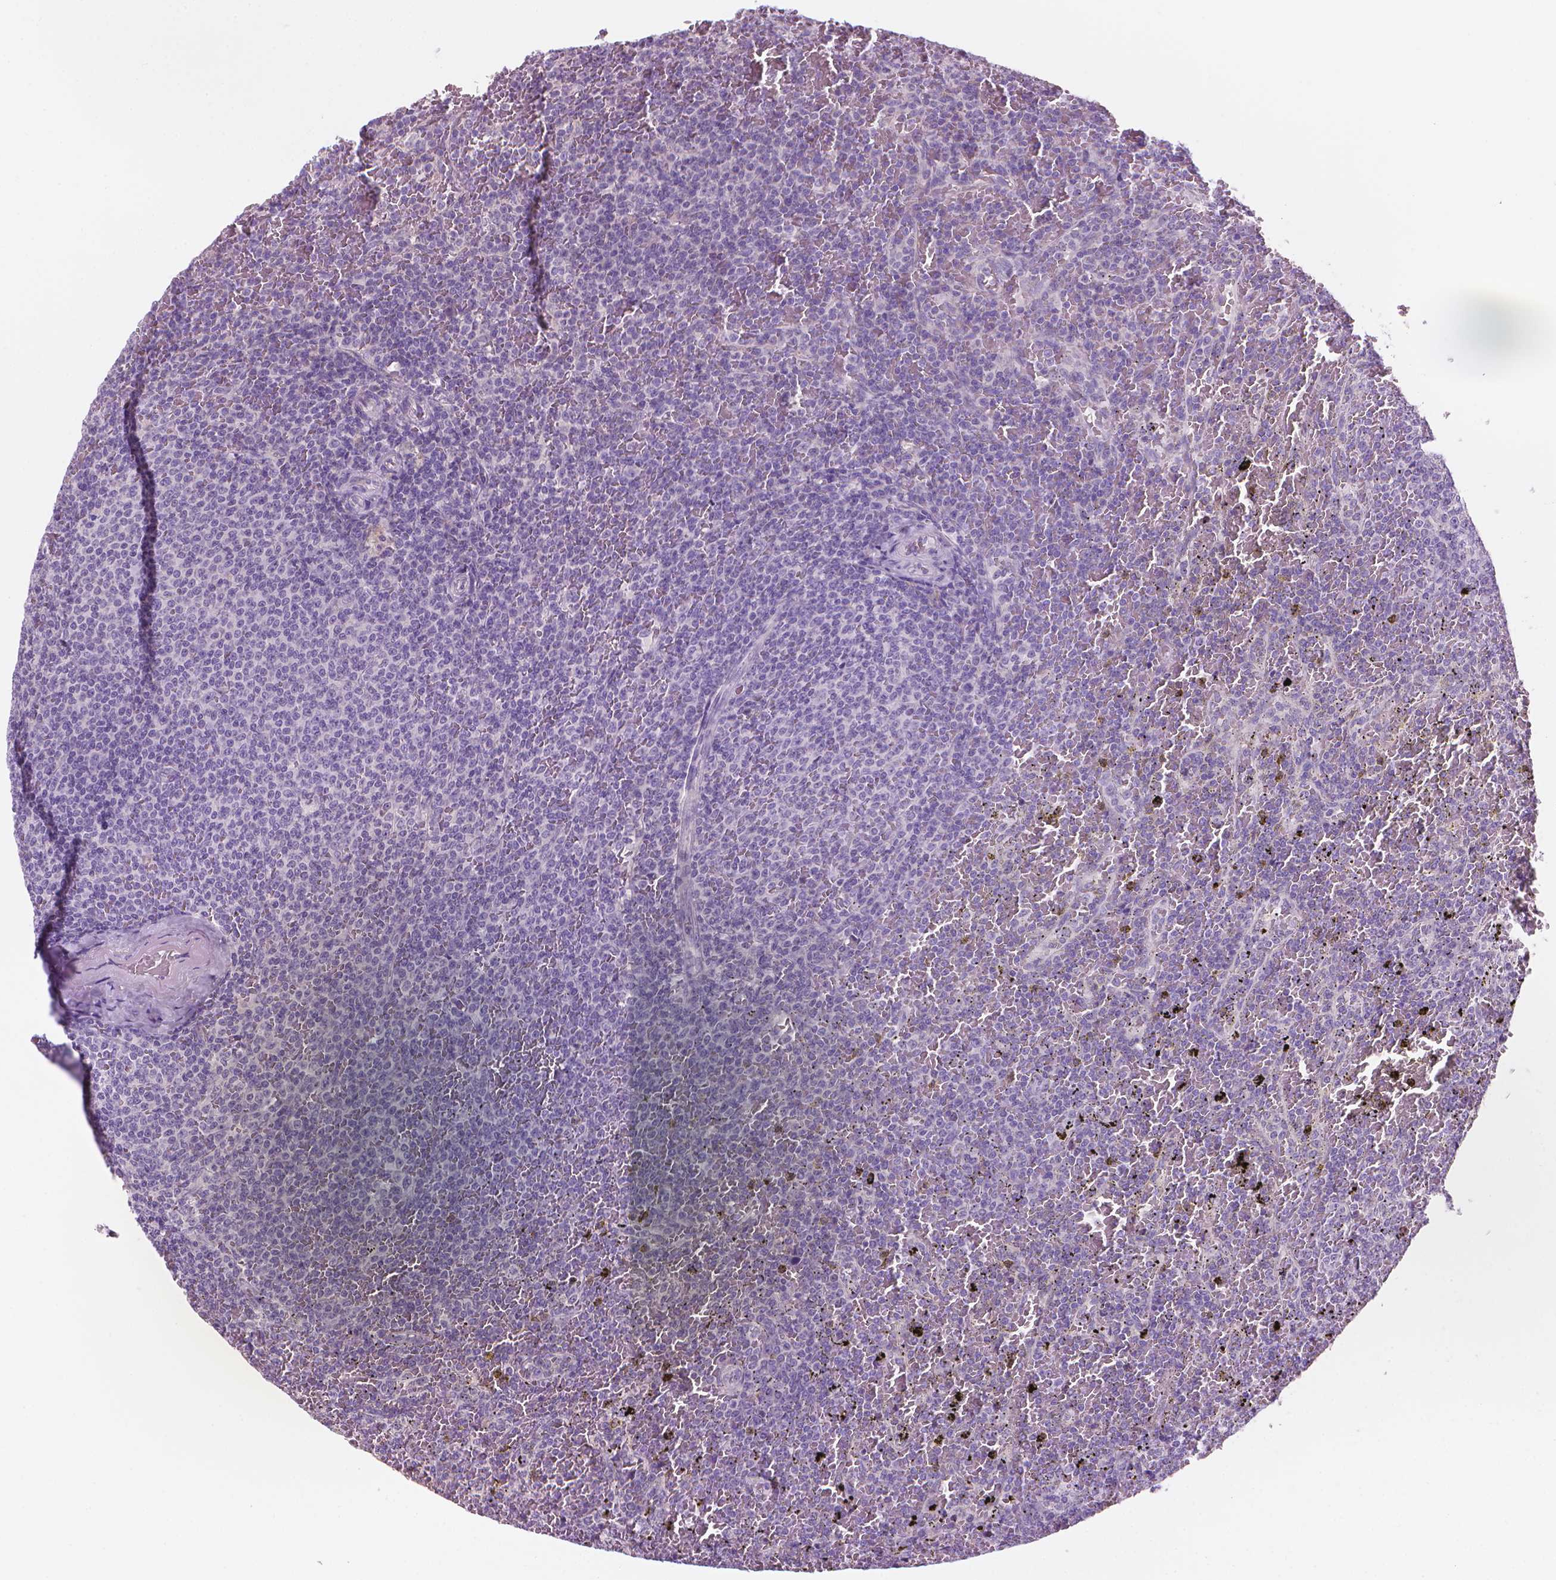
{"staining": {"intensity": "negative", "quantity": "none", "location": "none"}, "tissue": "lymphoma", "cell_type": "Tumor cells", "image_type": "cancer", "snomed": [{"axis": "morphology", "description": "Malignant lymphoma, non-Hodgkin's type, Low grade"}, {"axis": "topography", "description": "Spleen"}], "caption": "IHC histopathology image of lymphoma stained for a protein (brown), which demonstrates no expression in tumor cells.", "gene": "CFAP126", "patient": {"sex": "female", "age": 77}}